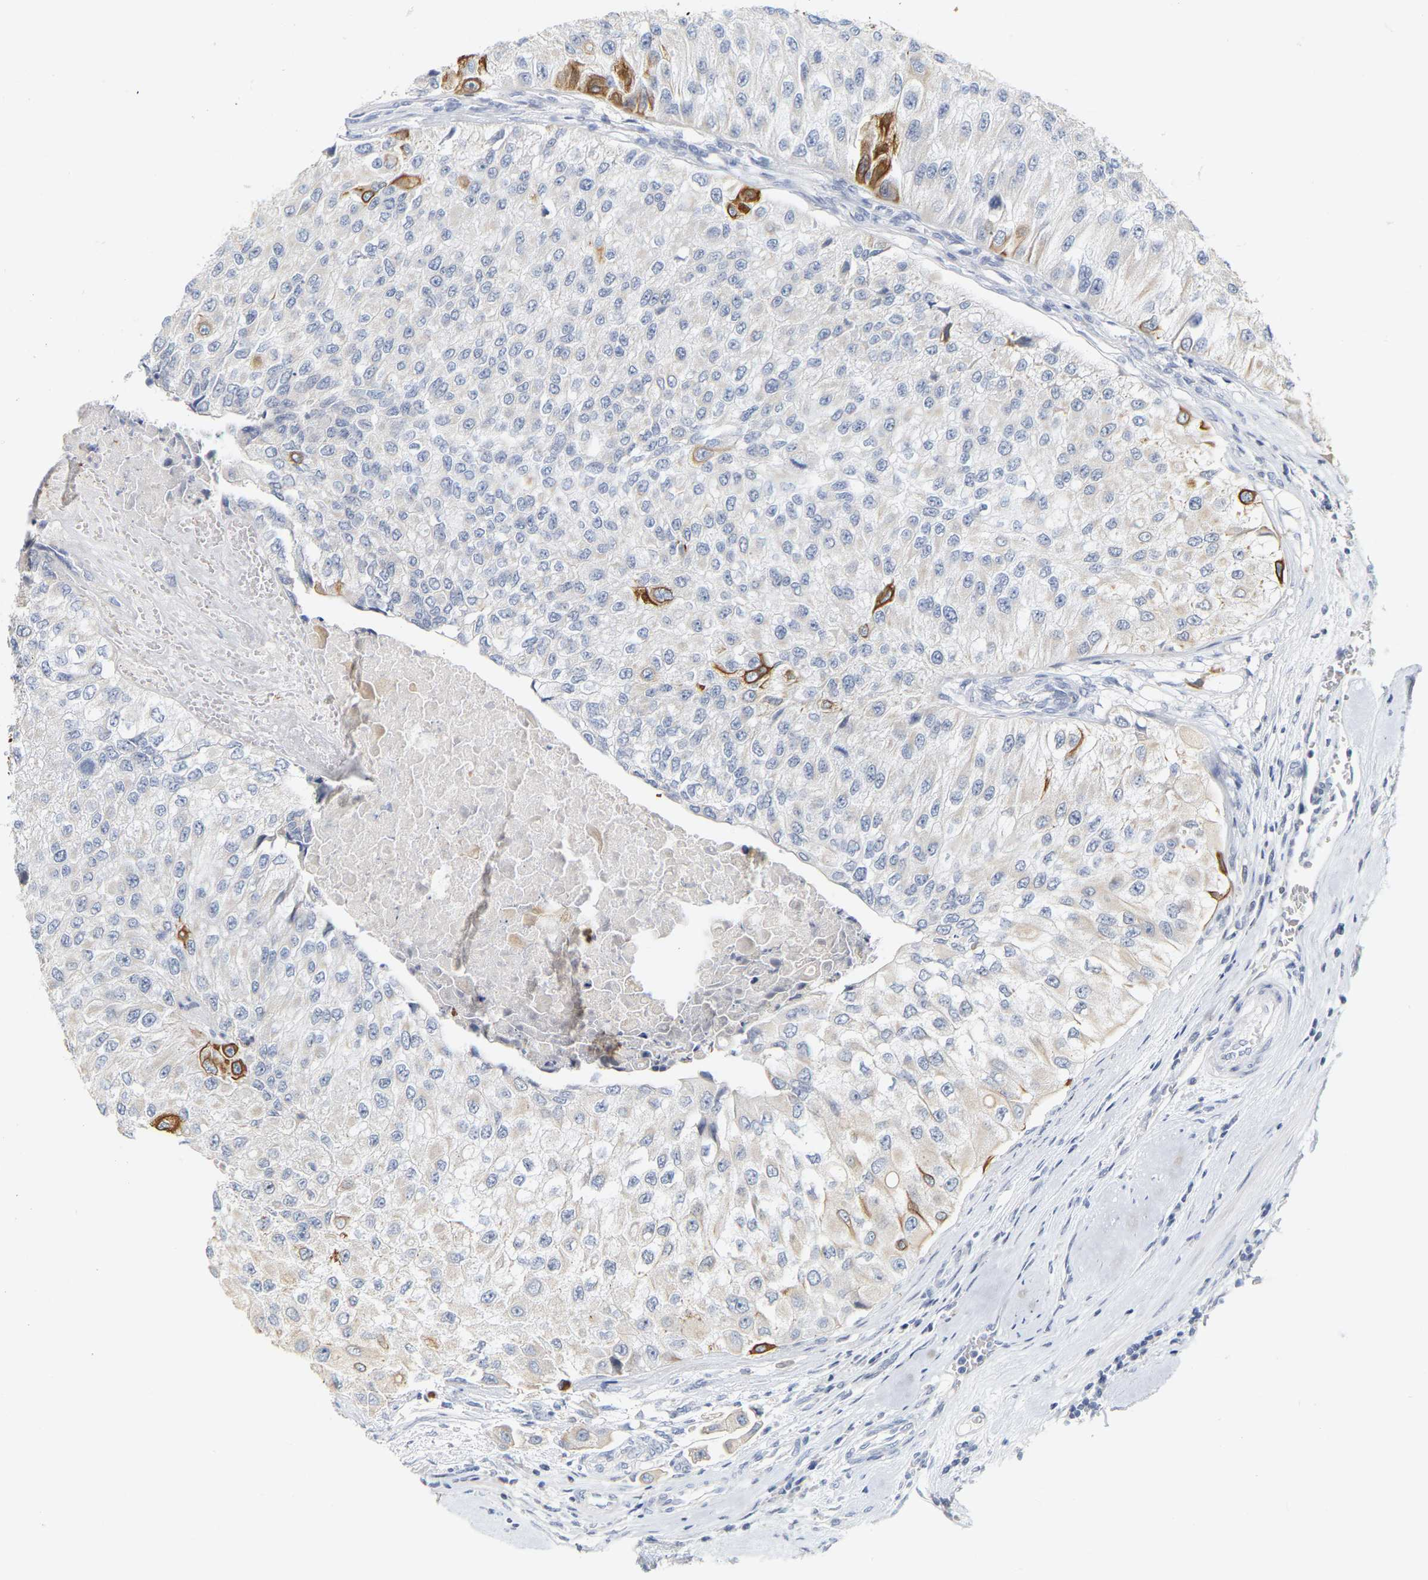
{"staining": {"intensity": "strong", "quantity": "<25%", "location": "cytoplasmic/membranous"}, "tissue": "urothelial cancer", "cell_type": "Tumor cells", "image_type": "cancer", "snomed": [{"axis": "morphology", "description": "Urothelial carcinoma, High grade"}, {"axis": "topography", "description": "Kidney"}, {"axis": "topography", "description": "Urinary bladder"}], "caption": "A photomicrograph of human high-grade urothelial carcinoma stained for a protein reveals strong cytoplasmic/membranous brown staining in tumor cells.", "gene": "KRT76", "patient": {"sex": "male", "age": 77}}